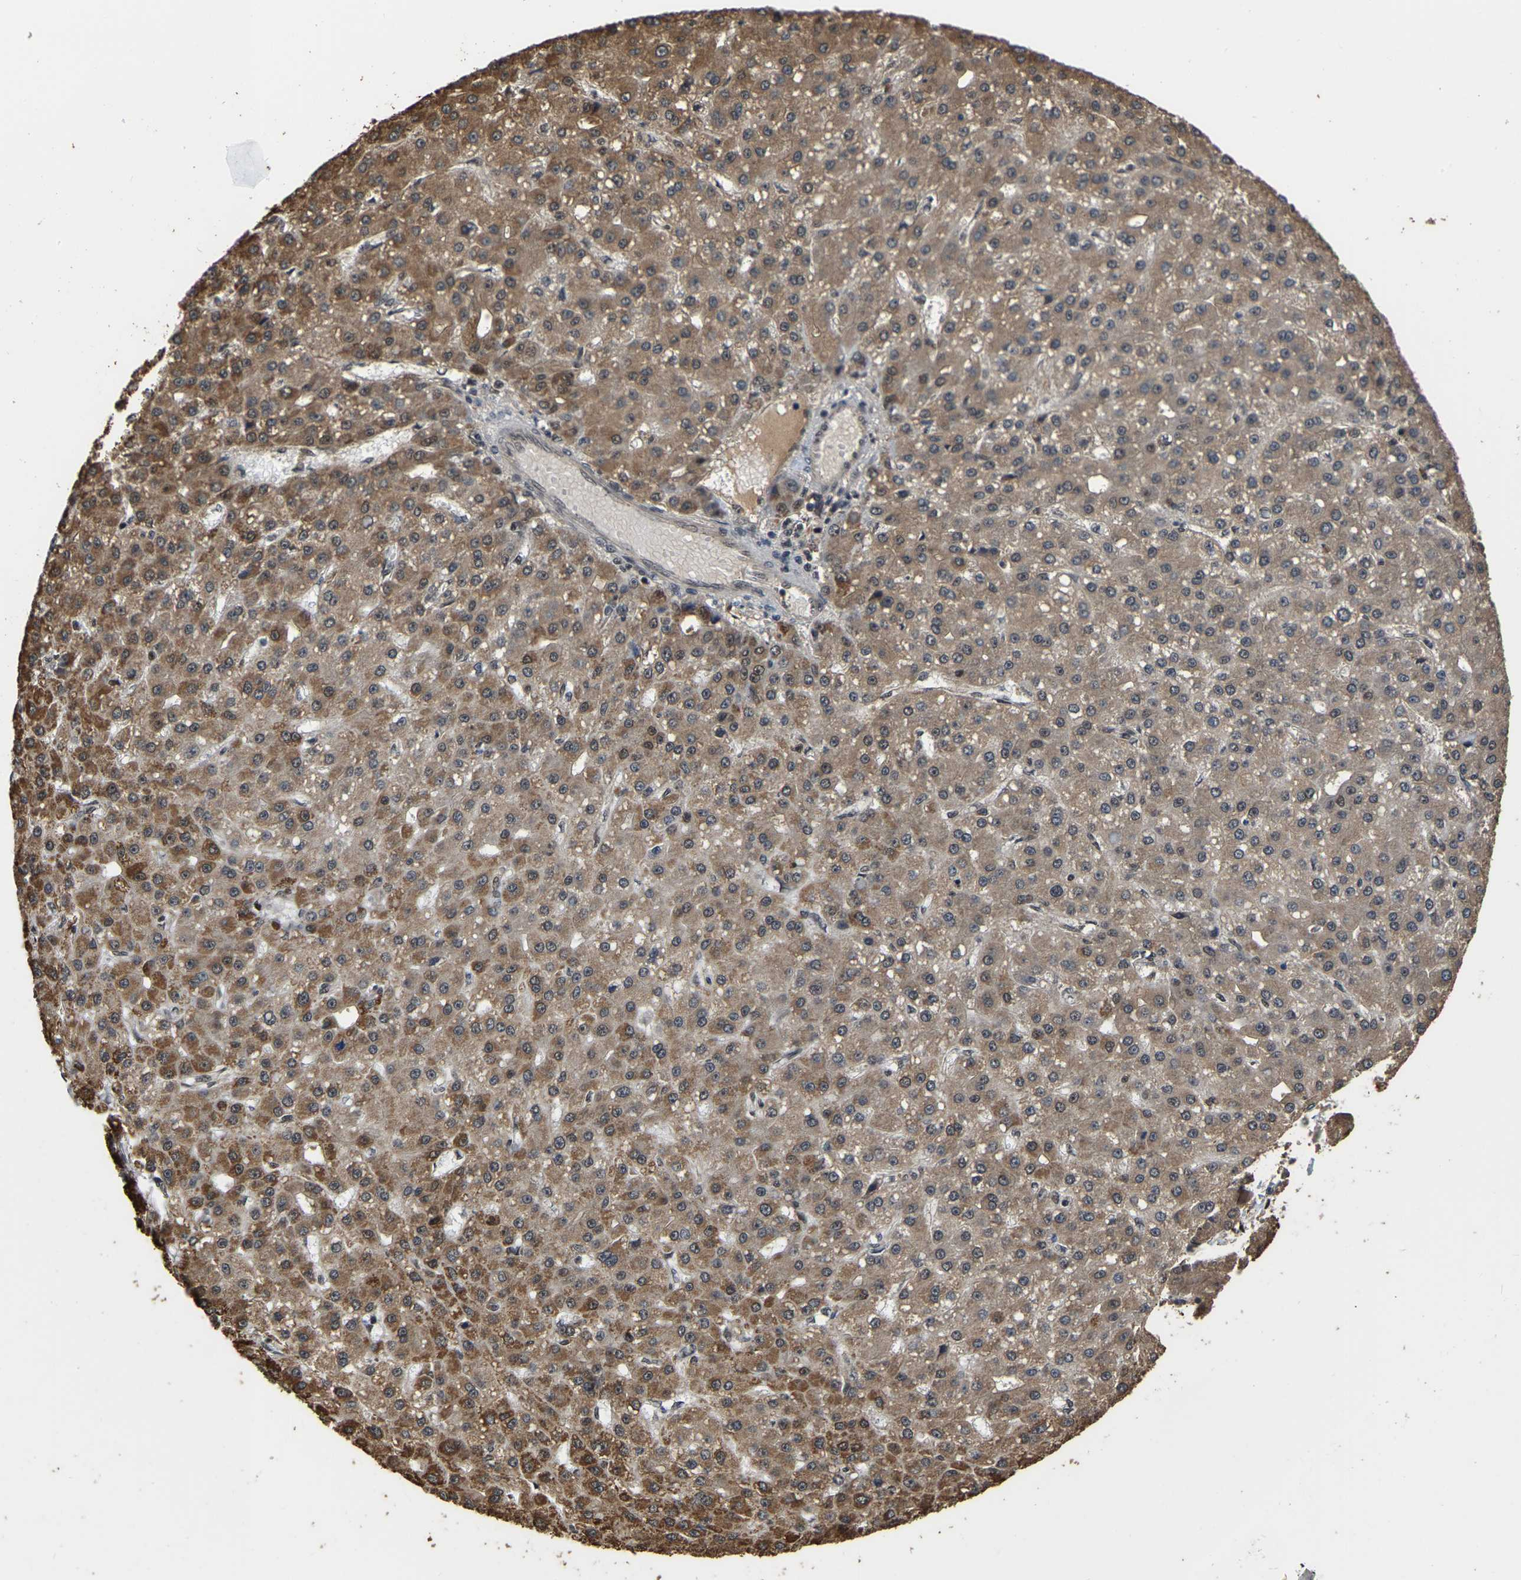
{"staining": {"intensity": "moderate", "quantity": ">75%", "location": "cytoplasmic/membranous"}, "tissue": "liver cancer", "cell_type": "Tumor cells", "image_type": "cancer", "snomed": [{"axis": "morphology", "description": "Carcinoma, Hepatocellular, NOS"}, {"axis": "topography", "description": "Liver"}], "caption": "Liver cancer stained with a brown dye reveals moderate cytoplasmic/membranous positive positivity in about >75% of tumor cells.", "gene": "CIAO1", "patient": {"sex": "male", "age": 67}}